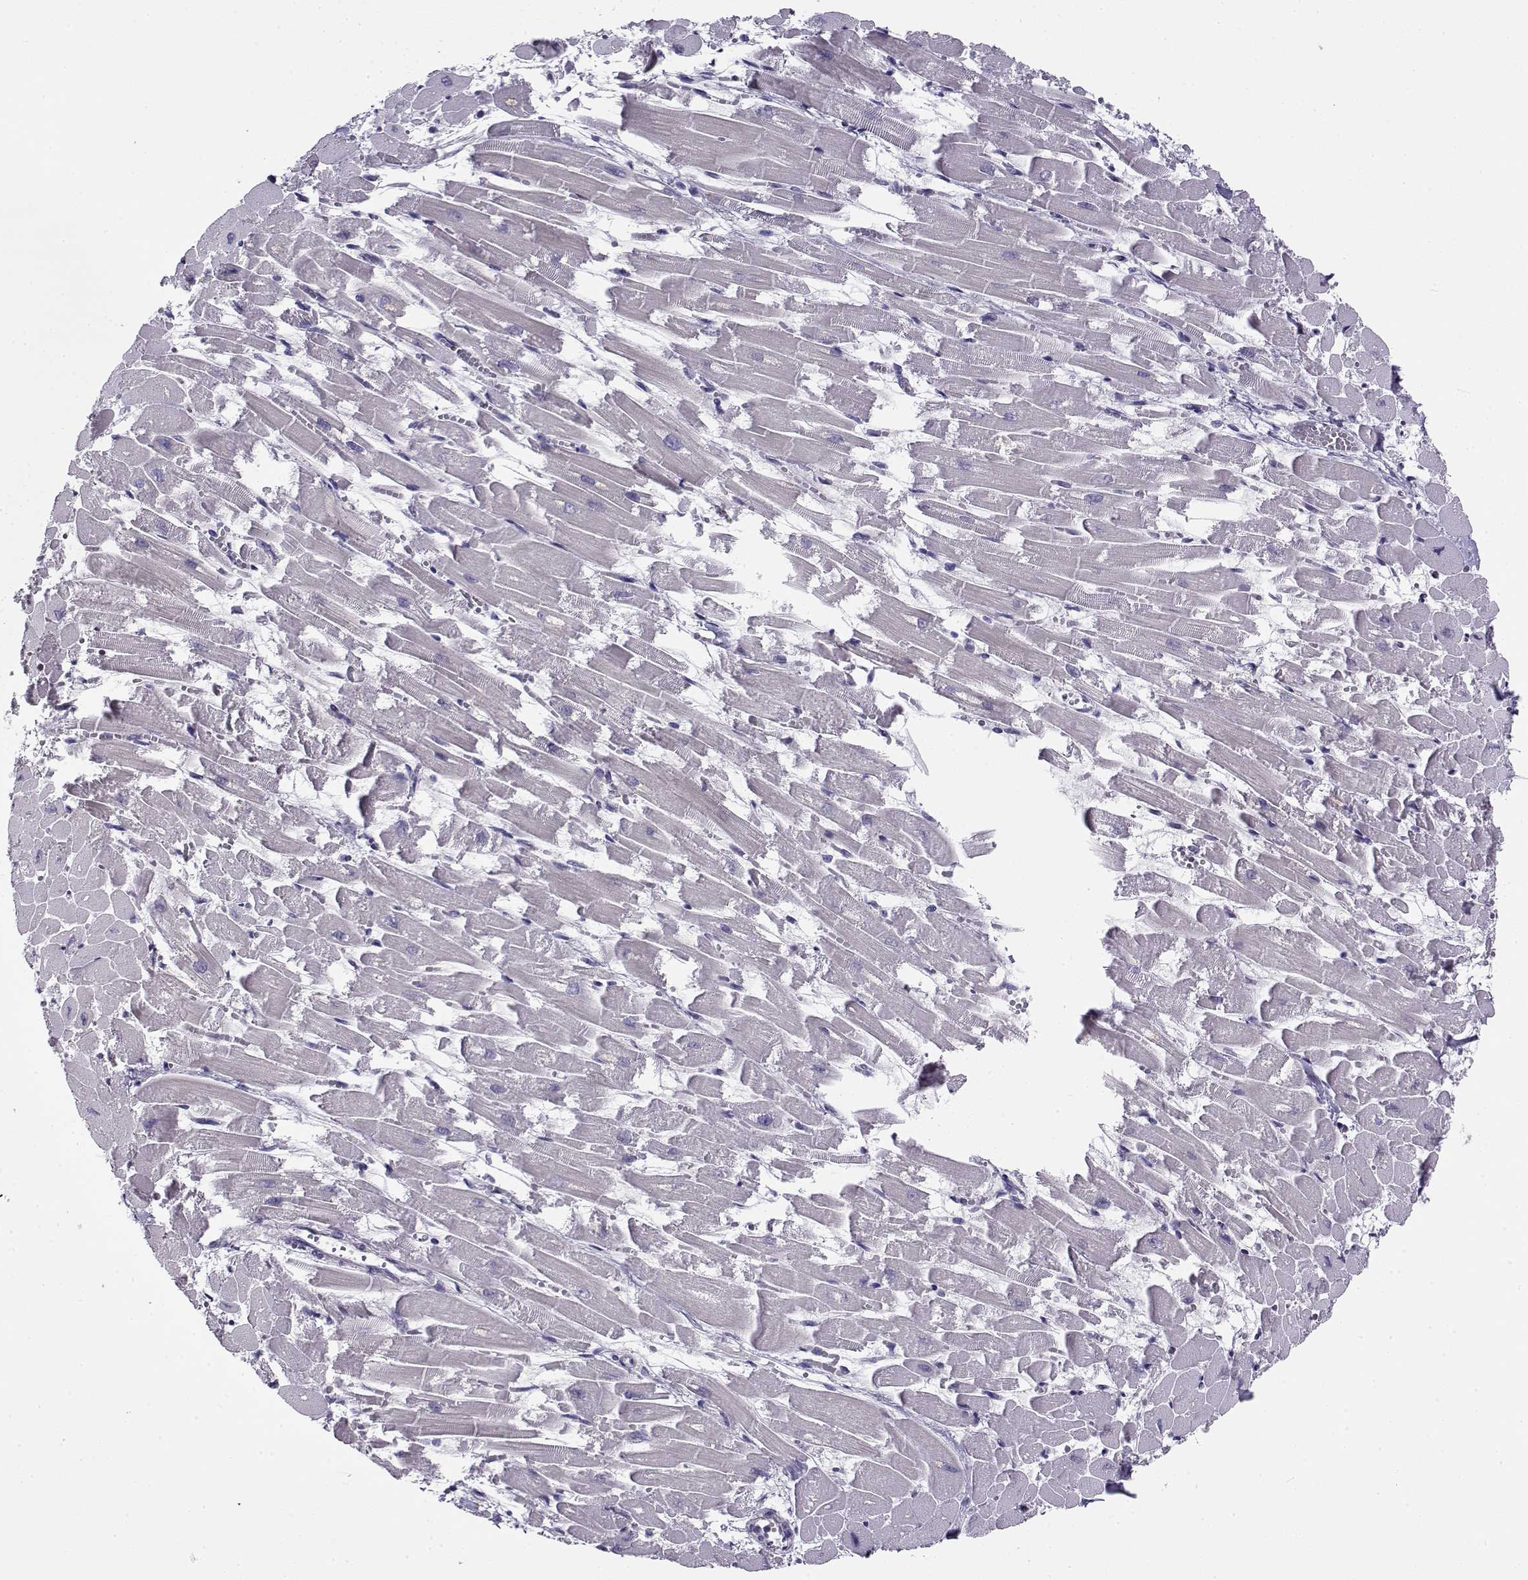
{"staining": {"intensity": "negative", "quantity": "none", "location": "none"}, "tissue": "heart muscle", "cell_type": "Cardiomyocytes", "image_type": "normal", "snomed": [{"axis": "morphology", "description": "Normal tissue, NOS"}, {"axis": "topography", "description": "Heart"}], "caption": "This image is of unremarkable heart muscle stained with immunohistochemistry to label a protein in brown with the nuclei are counter-stained blue. There is no expression in cardiomyocytes. (DAB (3,3'-diaminobenzidine) IHC visualized using brightfield microscopy, high magnification).", "gene": "FEZF1", "patient": {"sex": "female", "age": 52}}